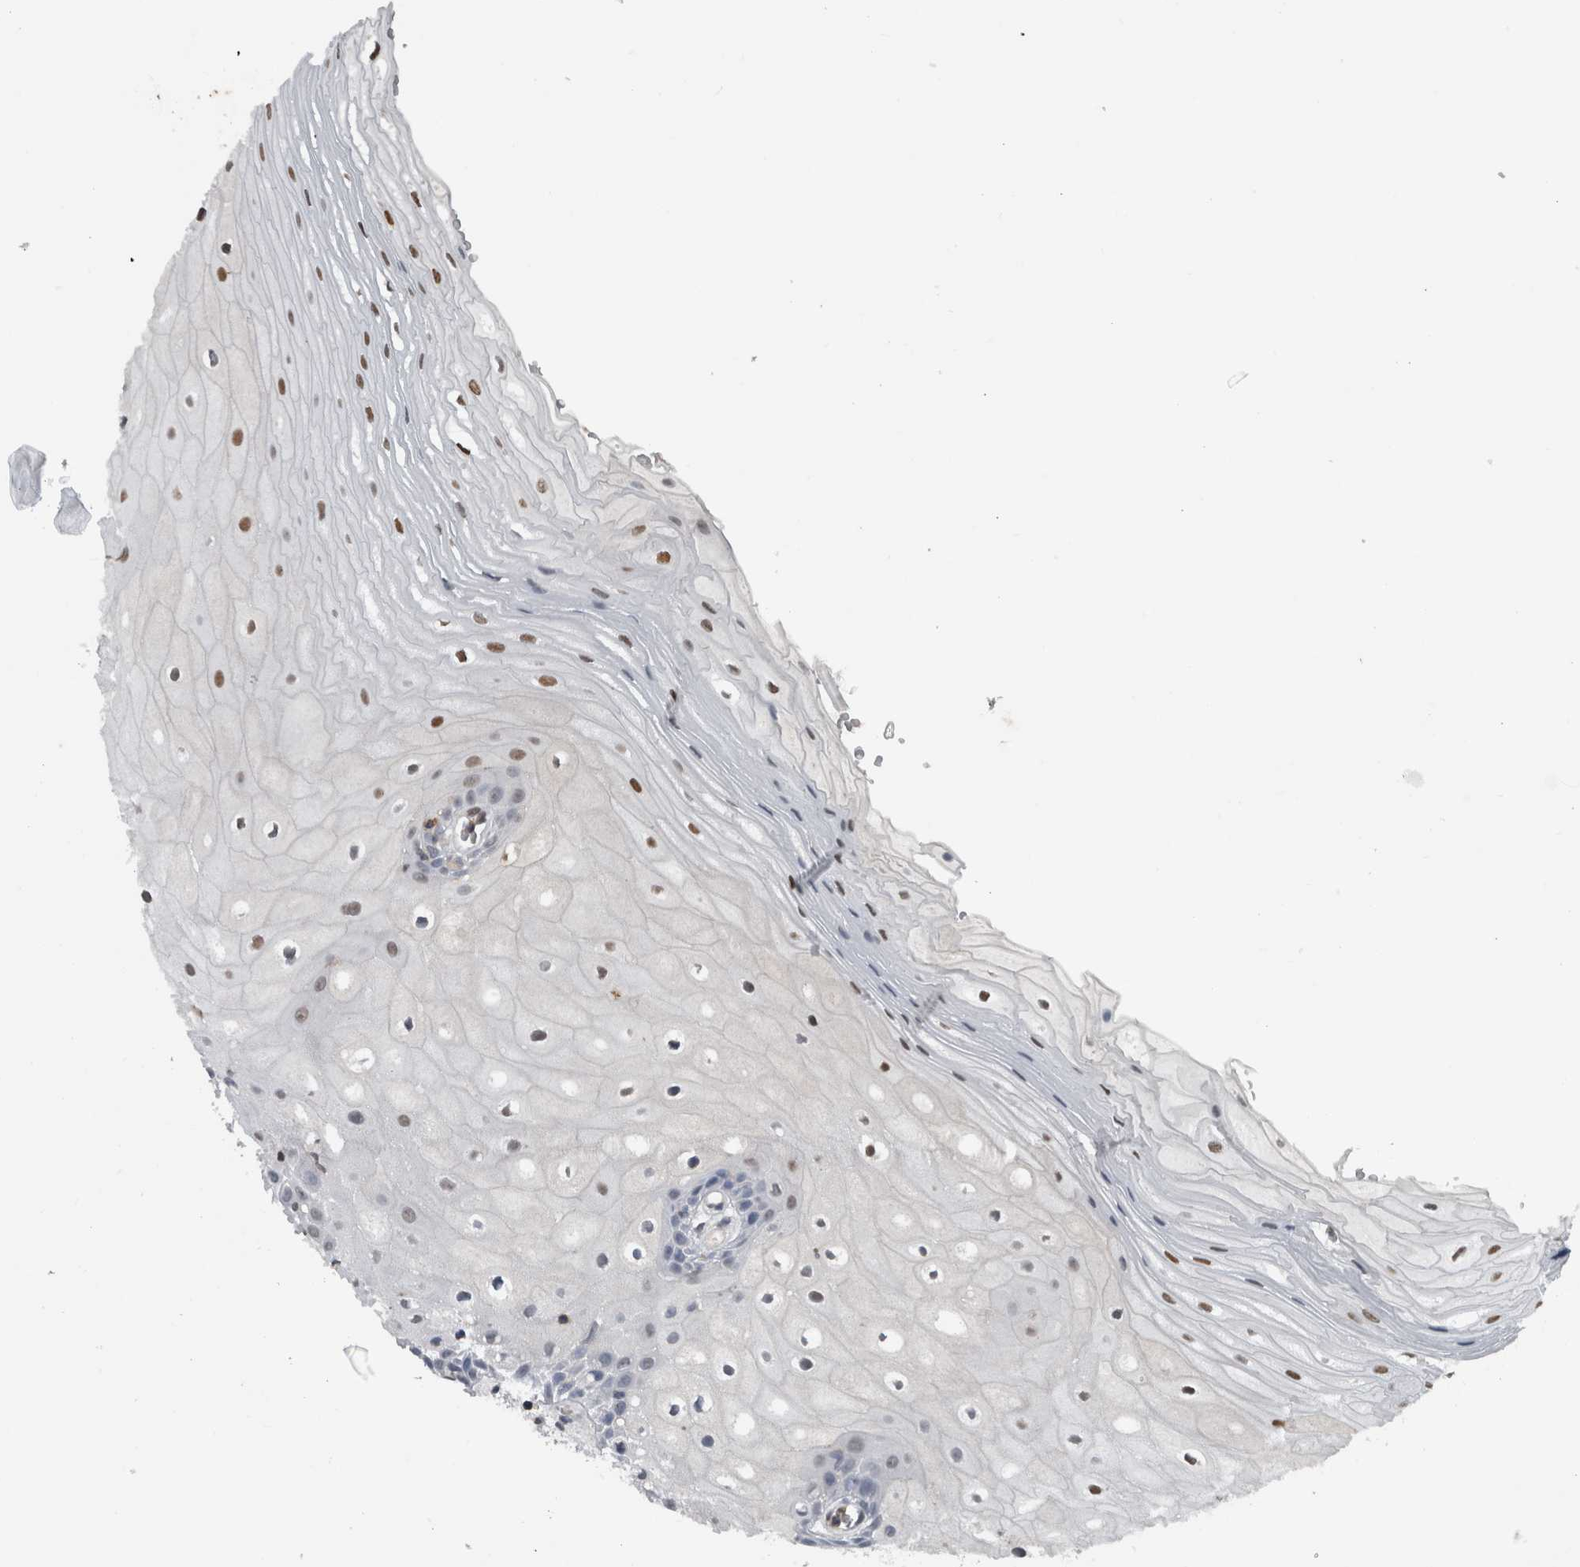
{"staining": {"intensity": "moderate", "quantity": "<25%", "location": "nuclear"}, "tissue": "oral mucosa", "cell_type": "Squamous epithelial cells", "image_type": "normal", "snomed": [{"axis": "morphology", "description": "Normal tissue, NOS"}, {"axis": "topography", "description": "Oral tissue"}], "caption": "Brown immunohistochemical staining in benign oral mucosa exhibits moderate nuclear positivity in about <25% of squamous epithelial cells.", "gene": "MAFF", "patient": {"sex": "male", "age": 52}}